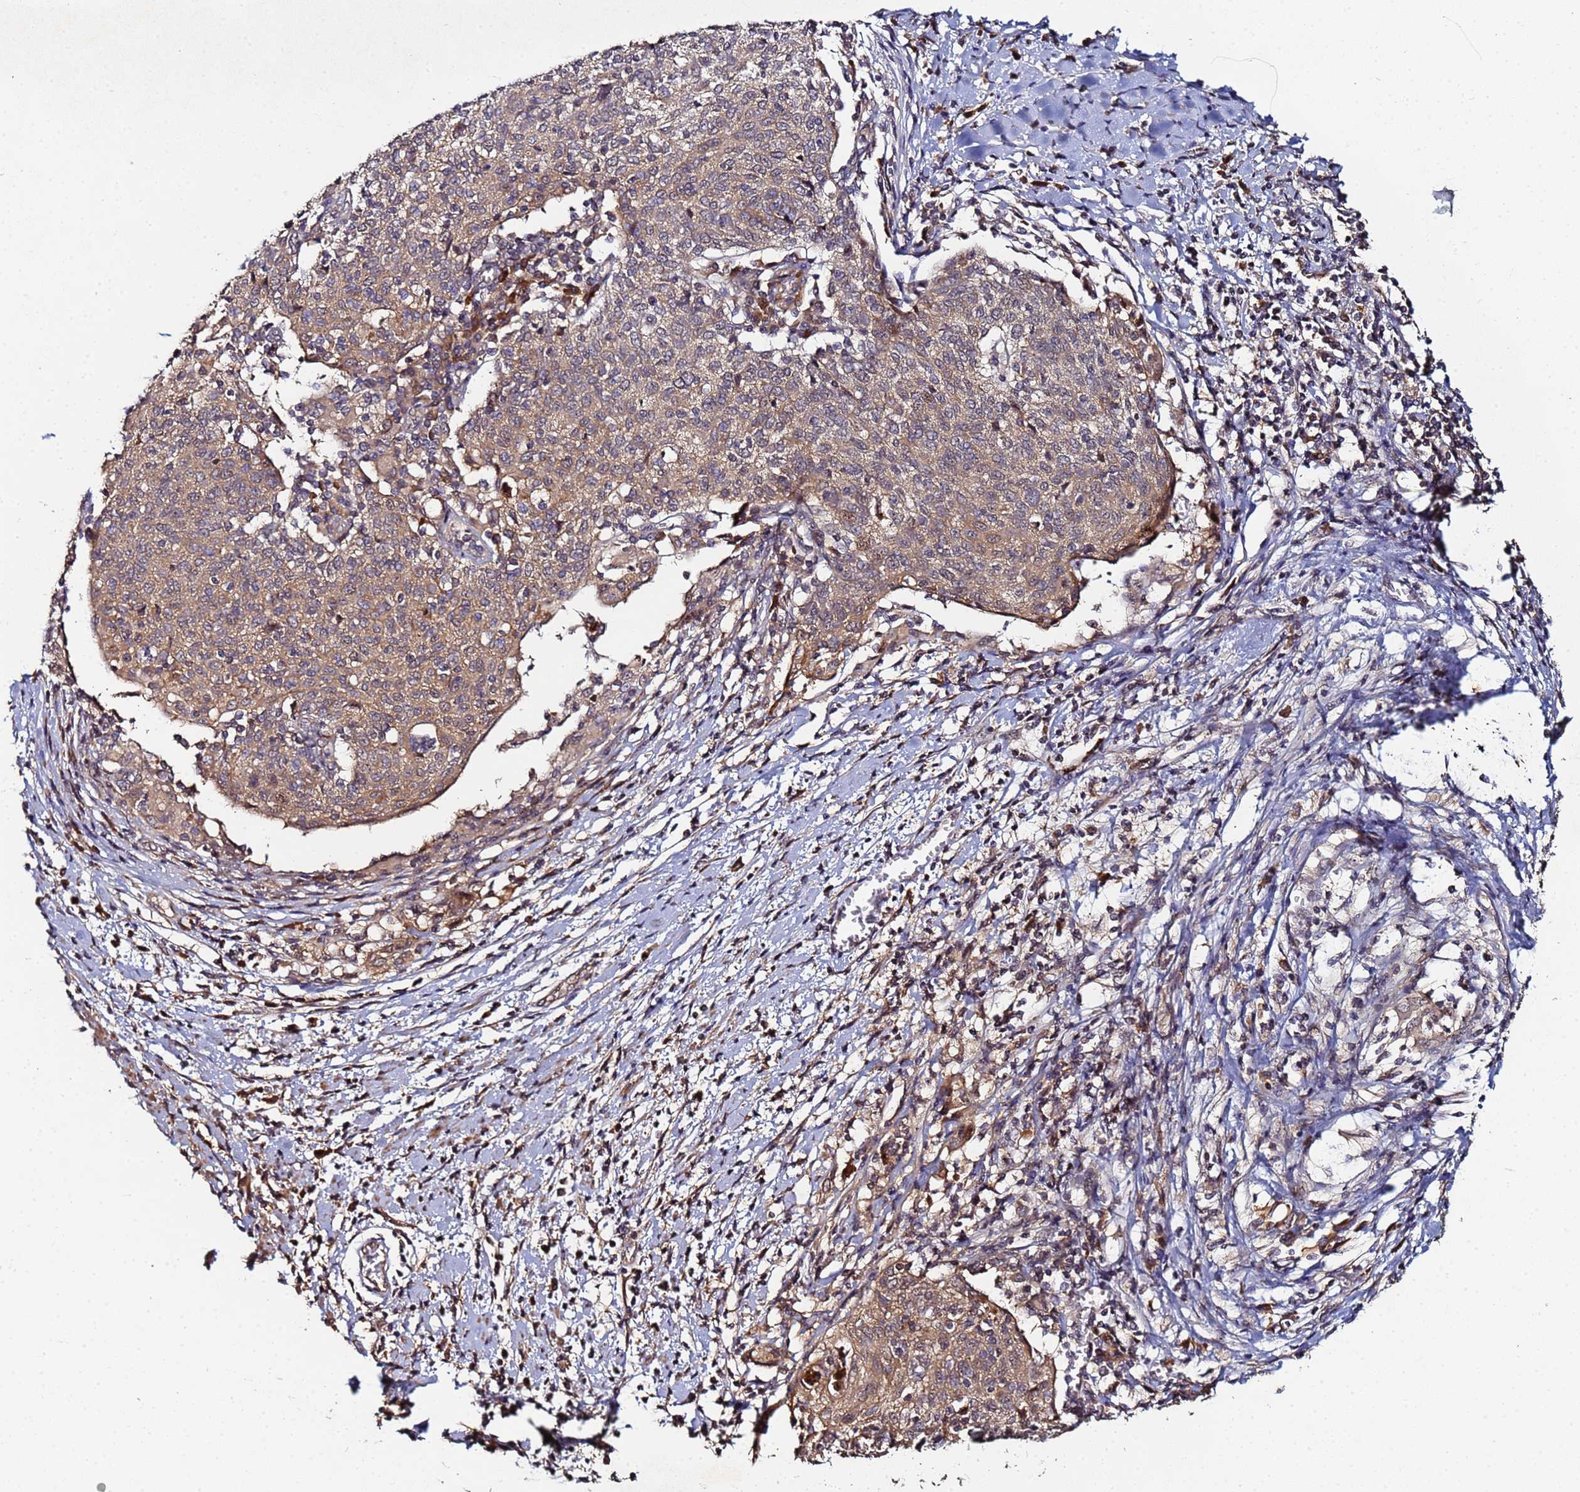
{"staining": {"intensity": "moderate", "quantity": ">75%", "location": "cytoplasmic/membranous"}, "tissue": "cervical cancer", "cell_type": "Tumor cells", "image_type": "cancer", "snomed": [{"axis": "morphology", "description": "Squamous cell carcinoma, NOS"}, {"axis": "topography", "description": "Cervix"}], "caption": "This photomicrograph displays IHC staining of squamous cell carcinoma (cervical), with medium moderate cytoplasmic/membranous positivity in approximately >75% of tumor cells.", "gene": "OSER1", "patient": {"sex": "female", "age": 52}}